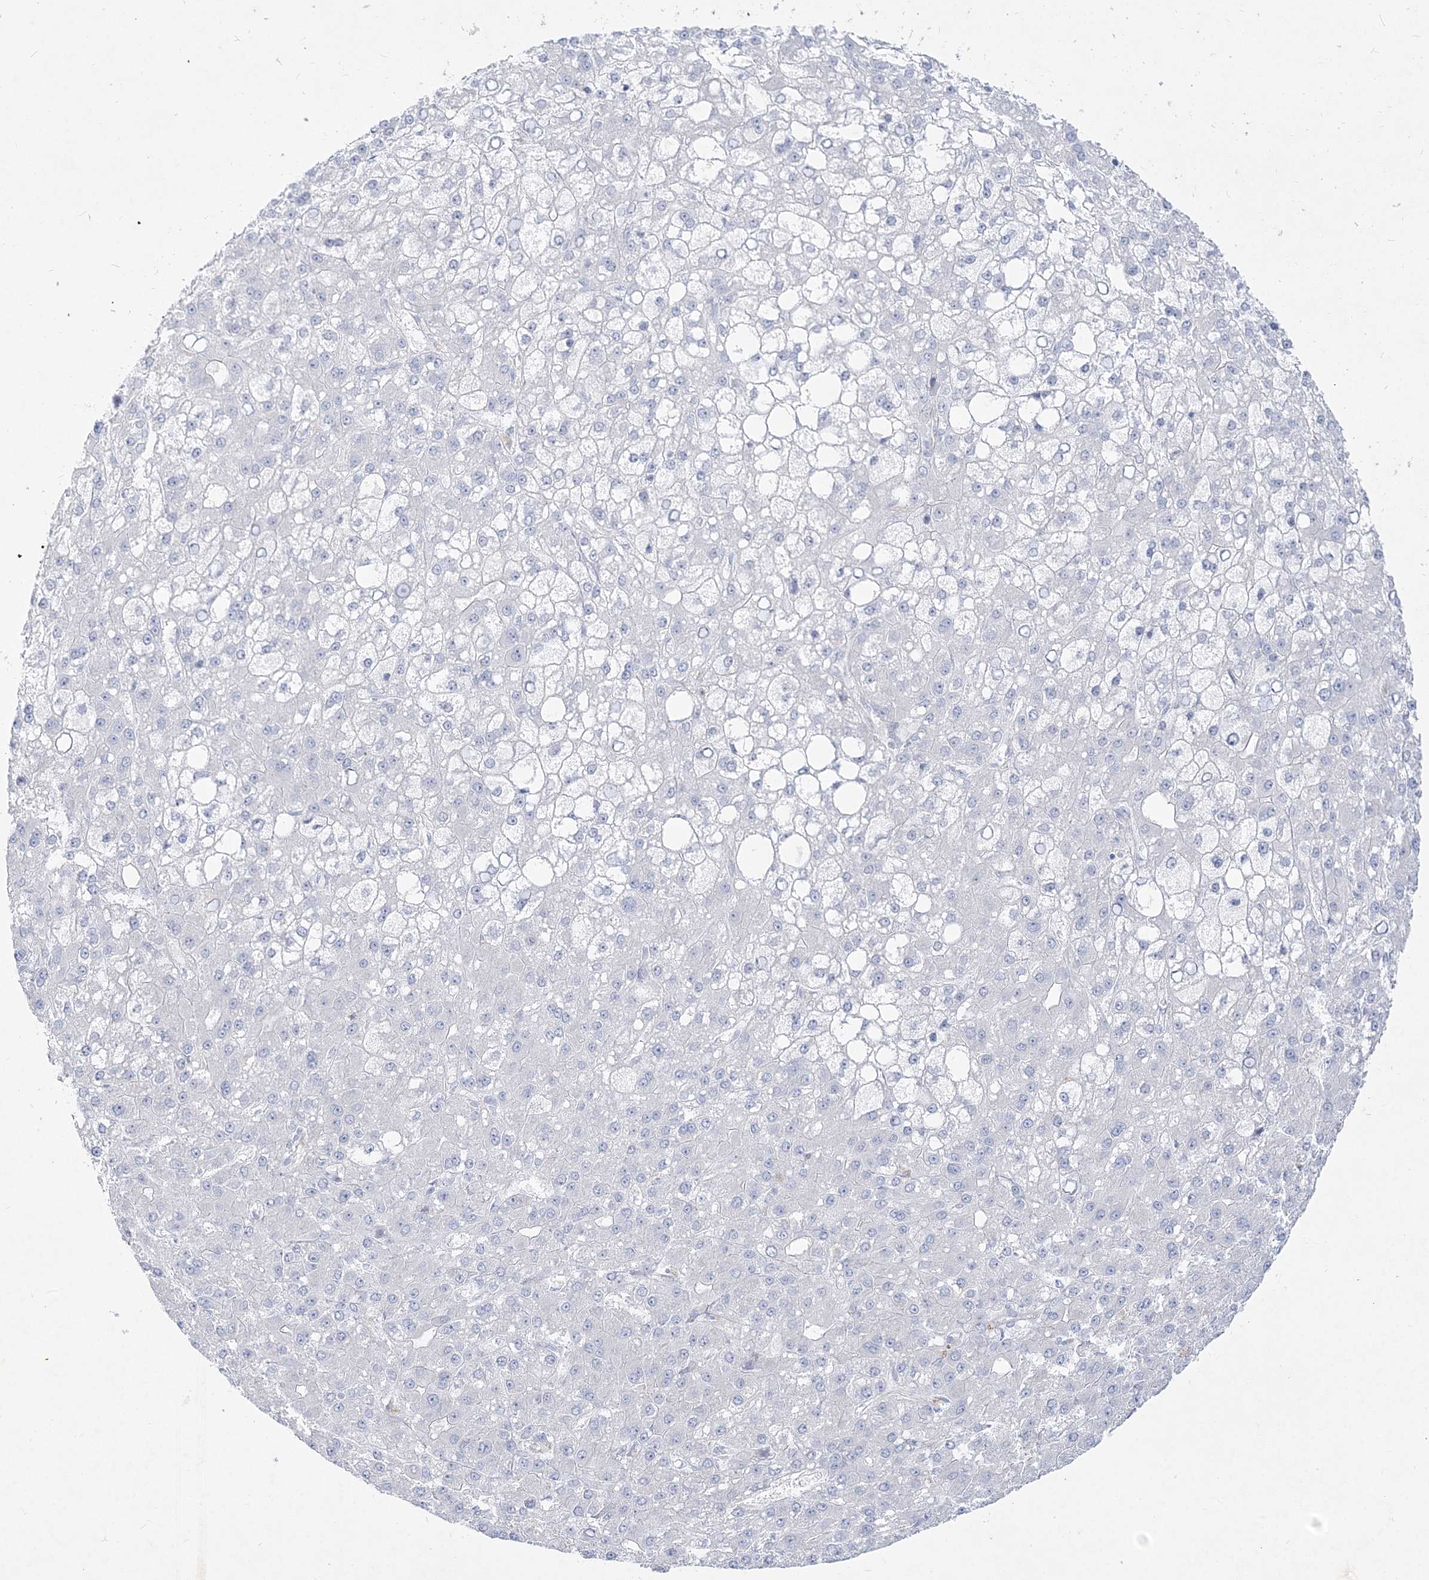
{"staining": {"intensity": "negative", "quantity": "none", "location": "none"}, "tissue": "liver cancer", "cell_type": "Tumor cells", "image_type": "cancer", "snomed": [{"axis": "morphology", "description": "Carcinoma, Hepatocellular, NOS"}, {"axis": "topography", "description": "Liver"}], "caption": "Liver cancer (hepatocellular carcinoma) stained for a protein using immunohistochemistry (IHC) reveals no expression tumor cells.", "gene": "GPAT2", "patient": {"sex": "male", "age": 67}}